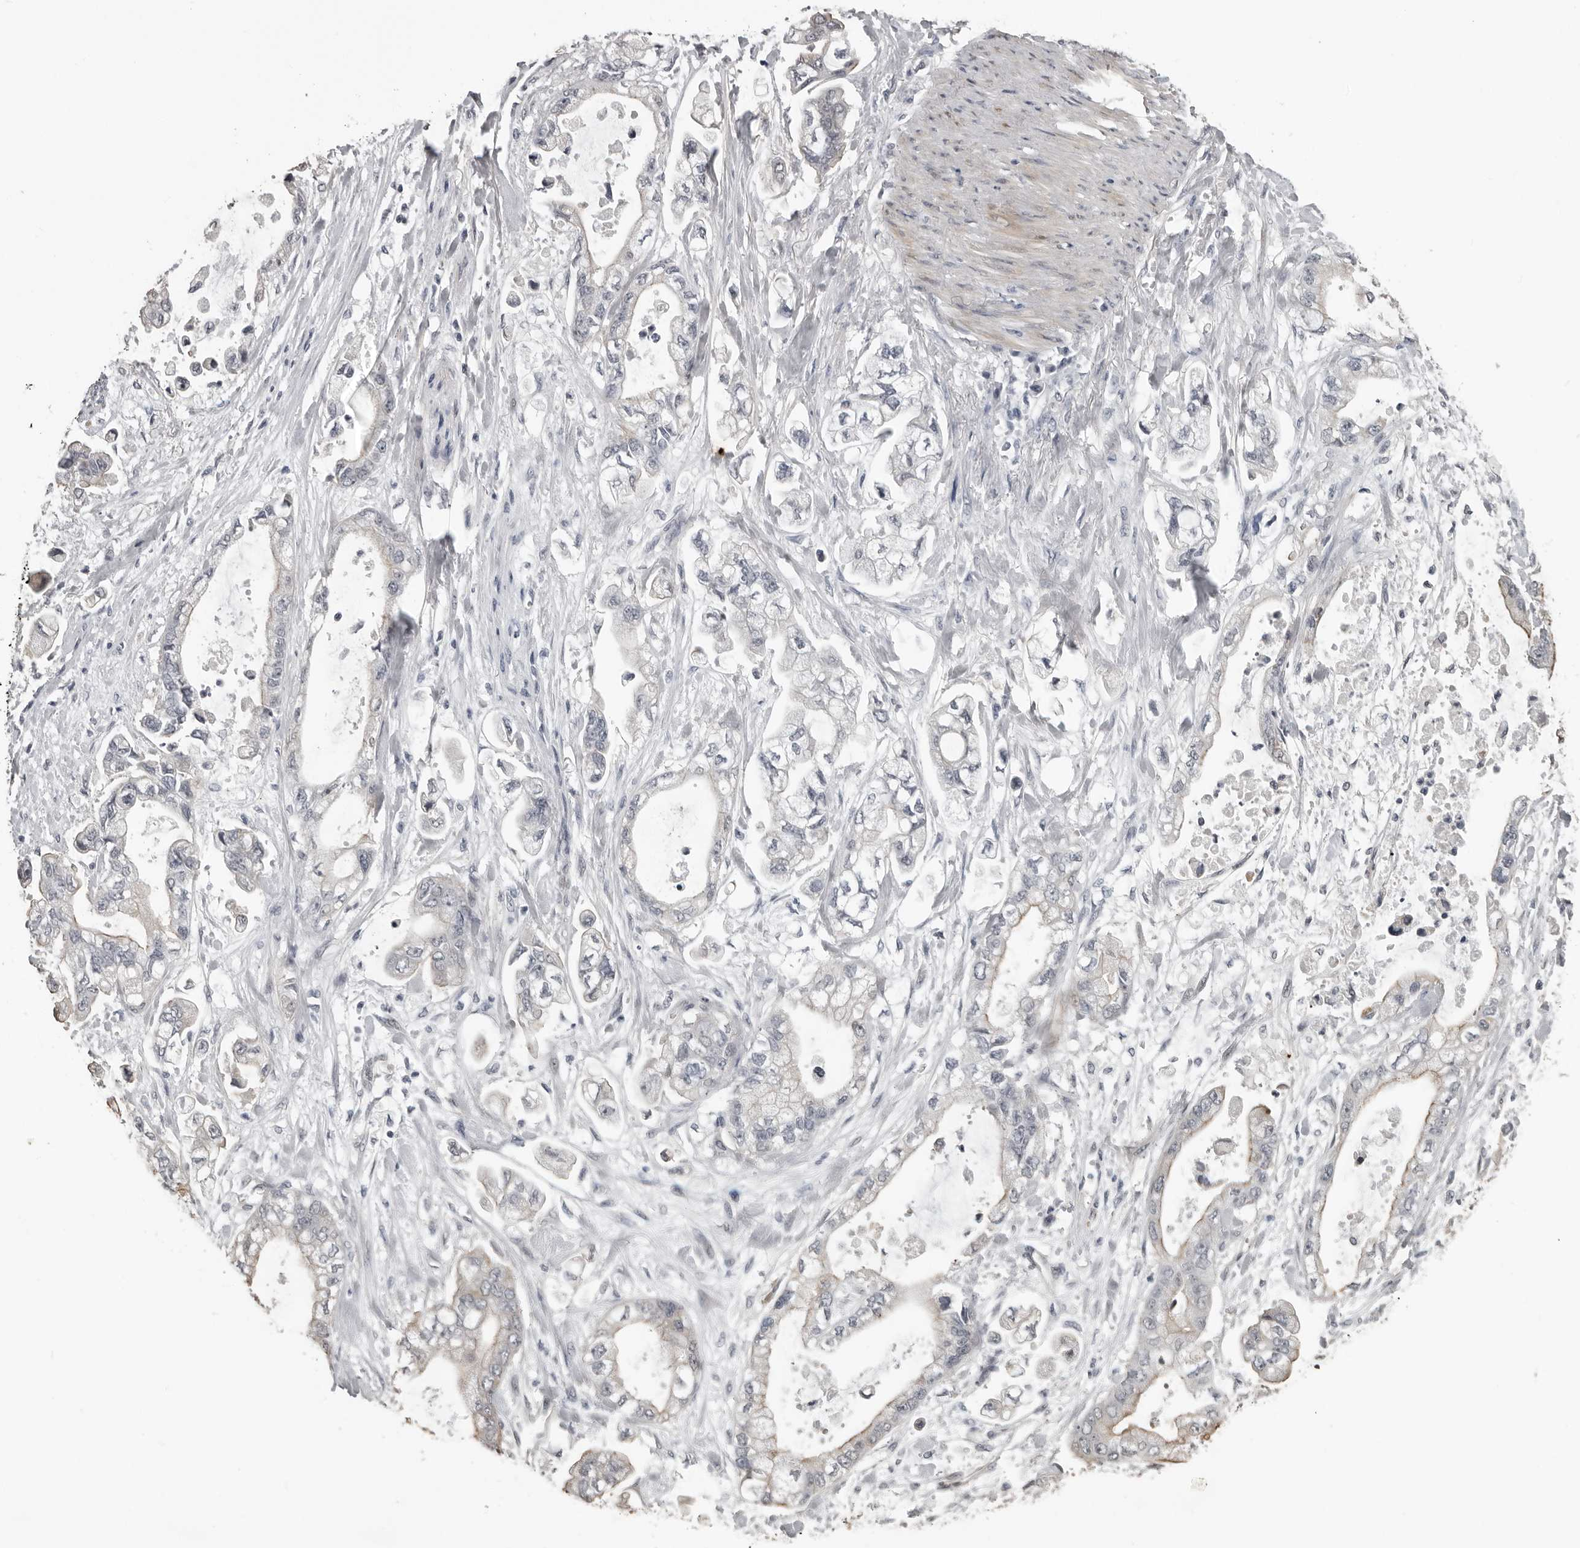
{"staining": {"intensity": "weak", "quantity": "<25%", "location": "cytoplasmic/membranous"}, "tissue": "stomach cancer", "cell_type": "Tumor cells", "image_type": "cancer", "snomed": [{"axis": "morphology", "description": "Normal tissue, NOS"}, {"axis": "morphology", "description": "Adenocarcinoma, NOS"}, {"axis": "topography", "description": "Stomach"}], "caption": "The histopathology image demonstrates no significant expression in tumor cells of stomach cancer.", "gene": "PRRX2", "patient": {"sex": "male", "age": 62}}